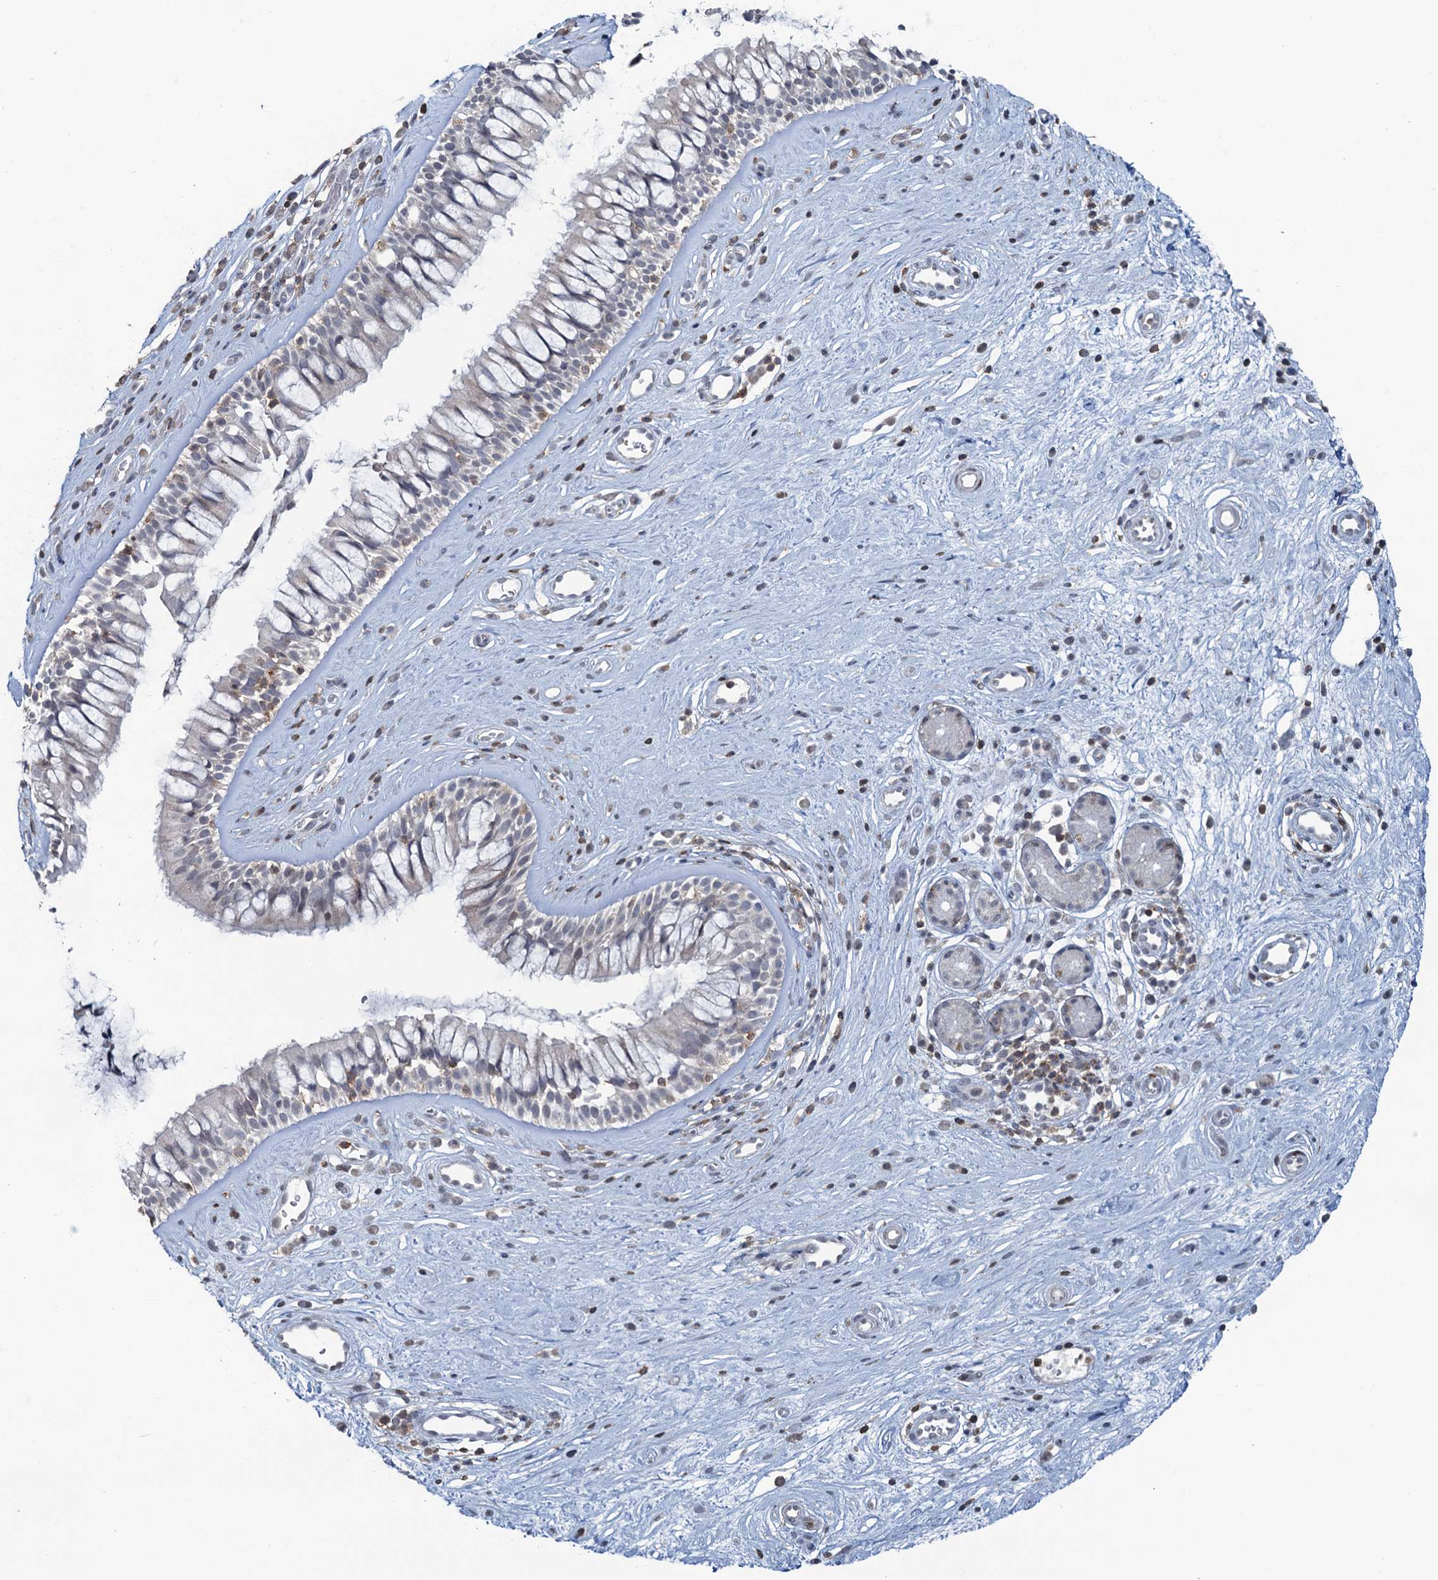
{"staining": {"intensity": "weak", "quantity": "<25%", "location": "cytoplasmic/membranous"}, "tissue": "nasopharynx", "cell_type": "Respiratory epithelial cells", "image_type": "normal", "snomed": [{"axis": "morphology", "description": "Normal tissue, NOS"}, {"axis": "topography", "description": "Nasopharynx"}], "caption": "Respiratory epithelial cells show no significant staining in normal nasopharynx. (Stains: DAB IHC with hematoxylin counter stain, Microscopy: brightfield microscopy at high magnification).", "gene": "FYB1", "patient": {"sex": "male", "age": 32}}